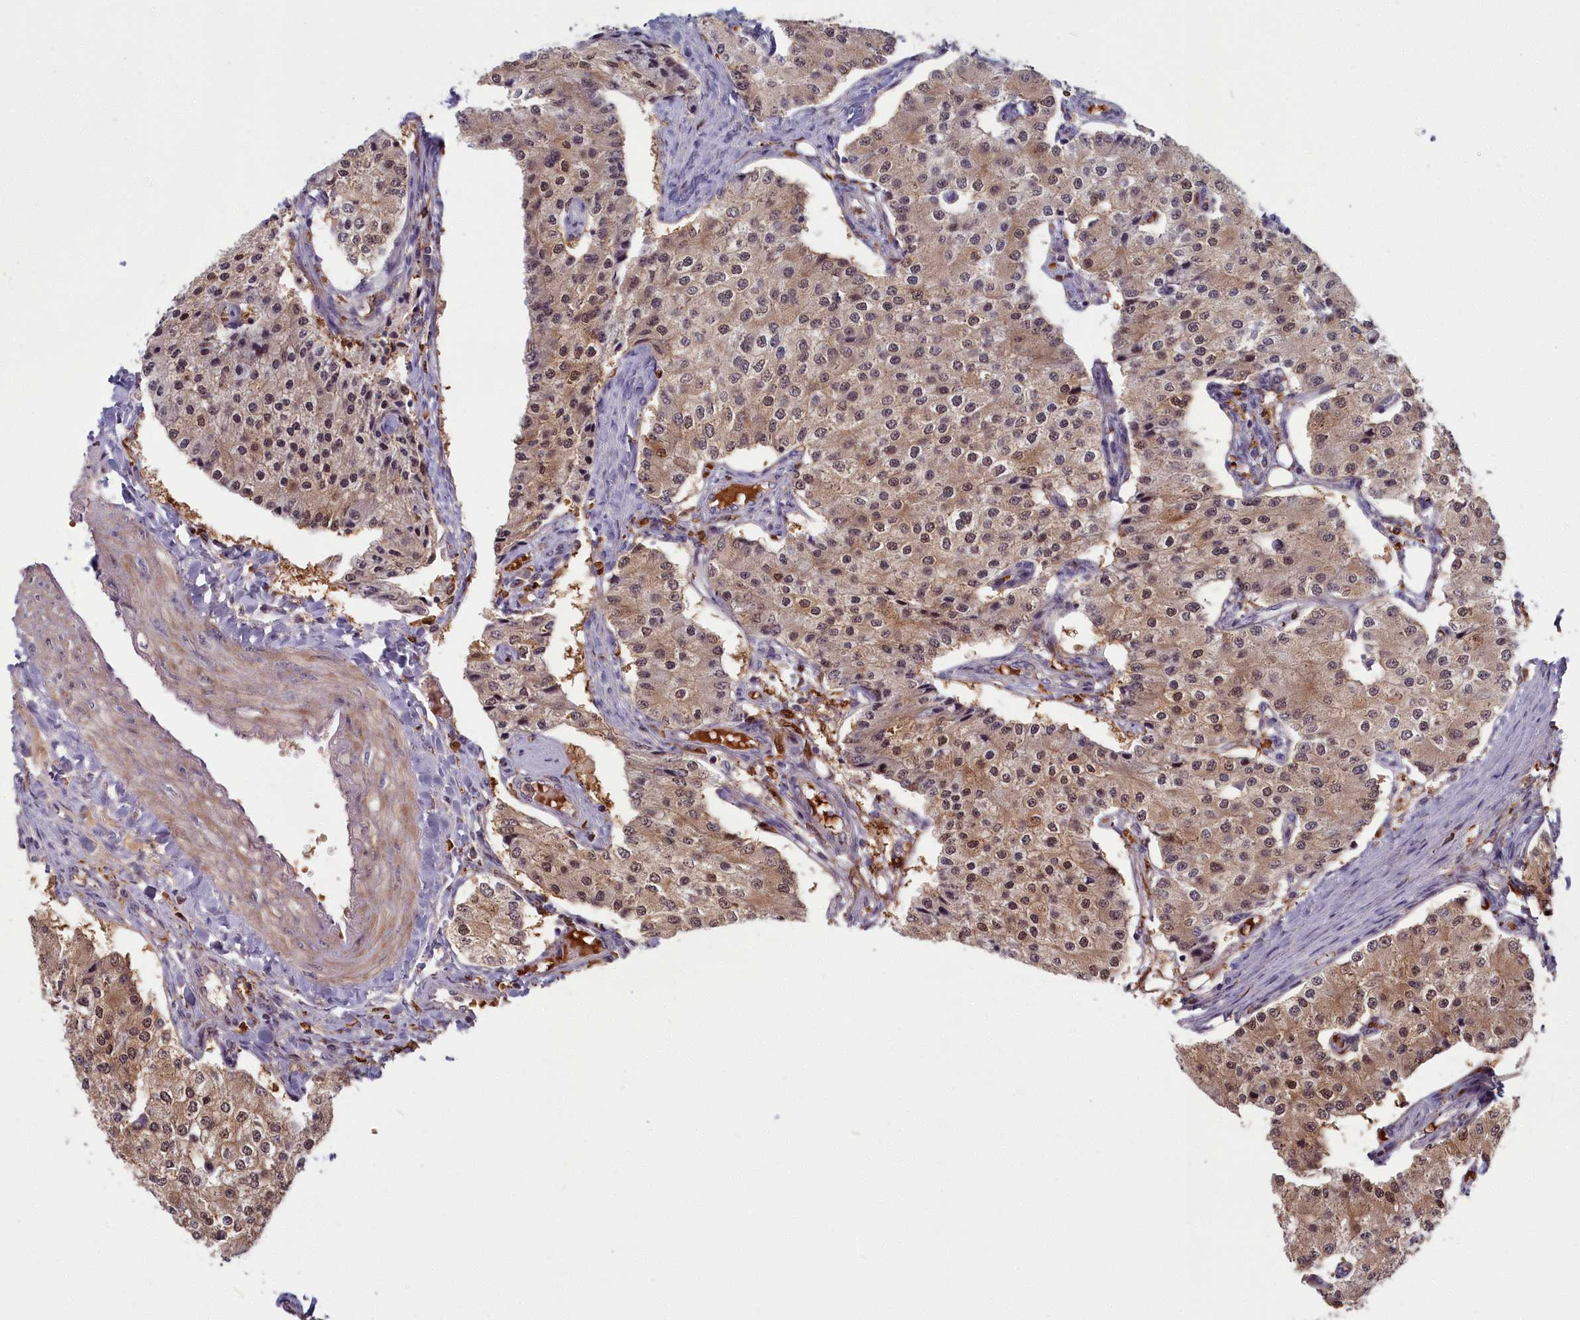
{"staining": {"intensity": "moderate", "quantity": ">75%", "location": "cytoplasmic/membranous,nuclear"}, "tissue": "carcinoid", "cell_type": "Tumor cells", "image_type": "cancer", "snomed": [{"axis": "morphology", "description": "Carcinoid, malignant, NOS"}, {"axis": "topography", "description": "Colon"}], "caption": "Approximately >75% of tumor cells in carcinoid (malignant) display moderate cytoplasmic/membranous and nuclear protein positivity as visualized by brown immunohistochemical staining.", "gene": "BLVRB", "patient": {"sex": "female", "age": 52}}